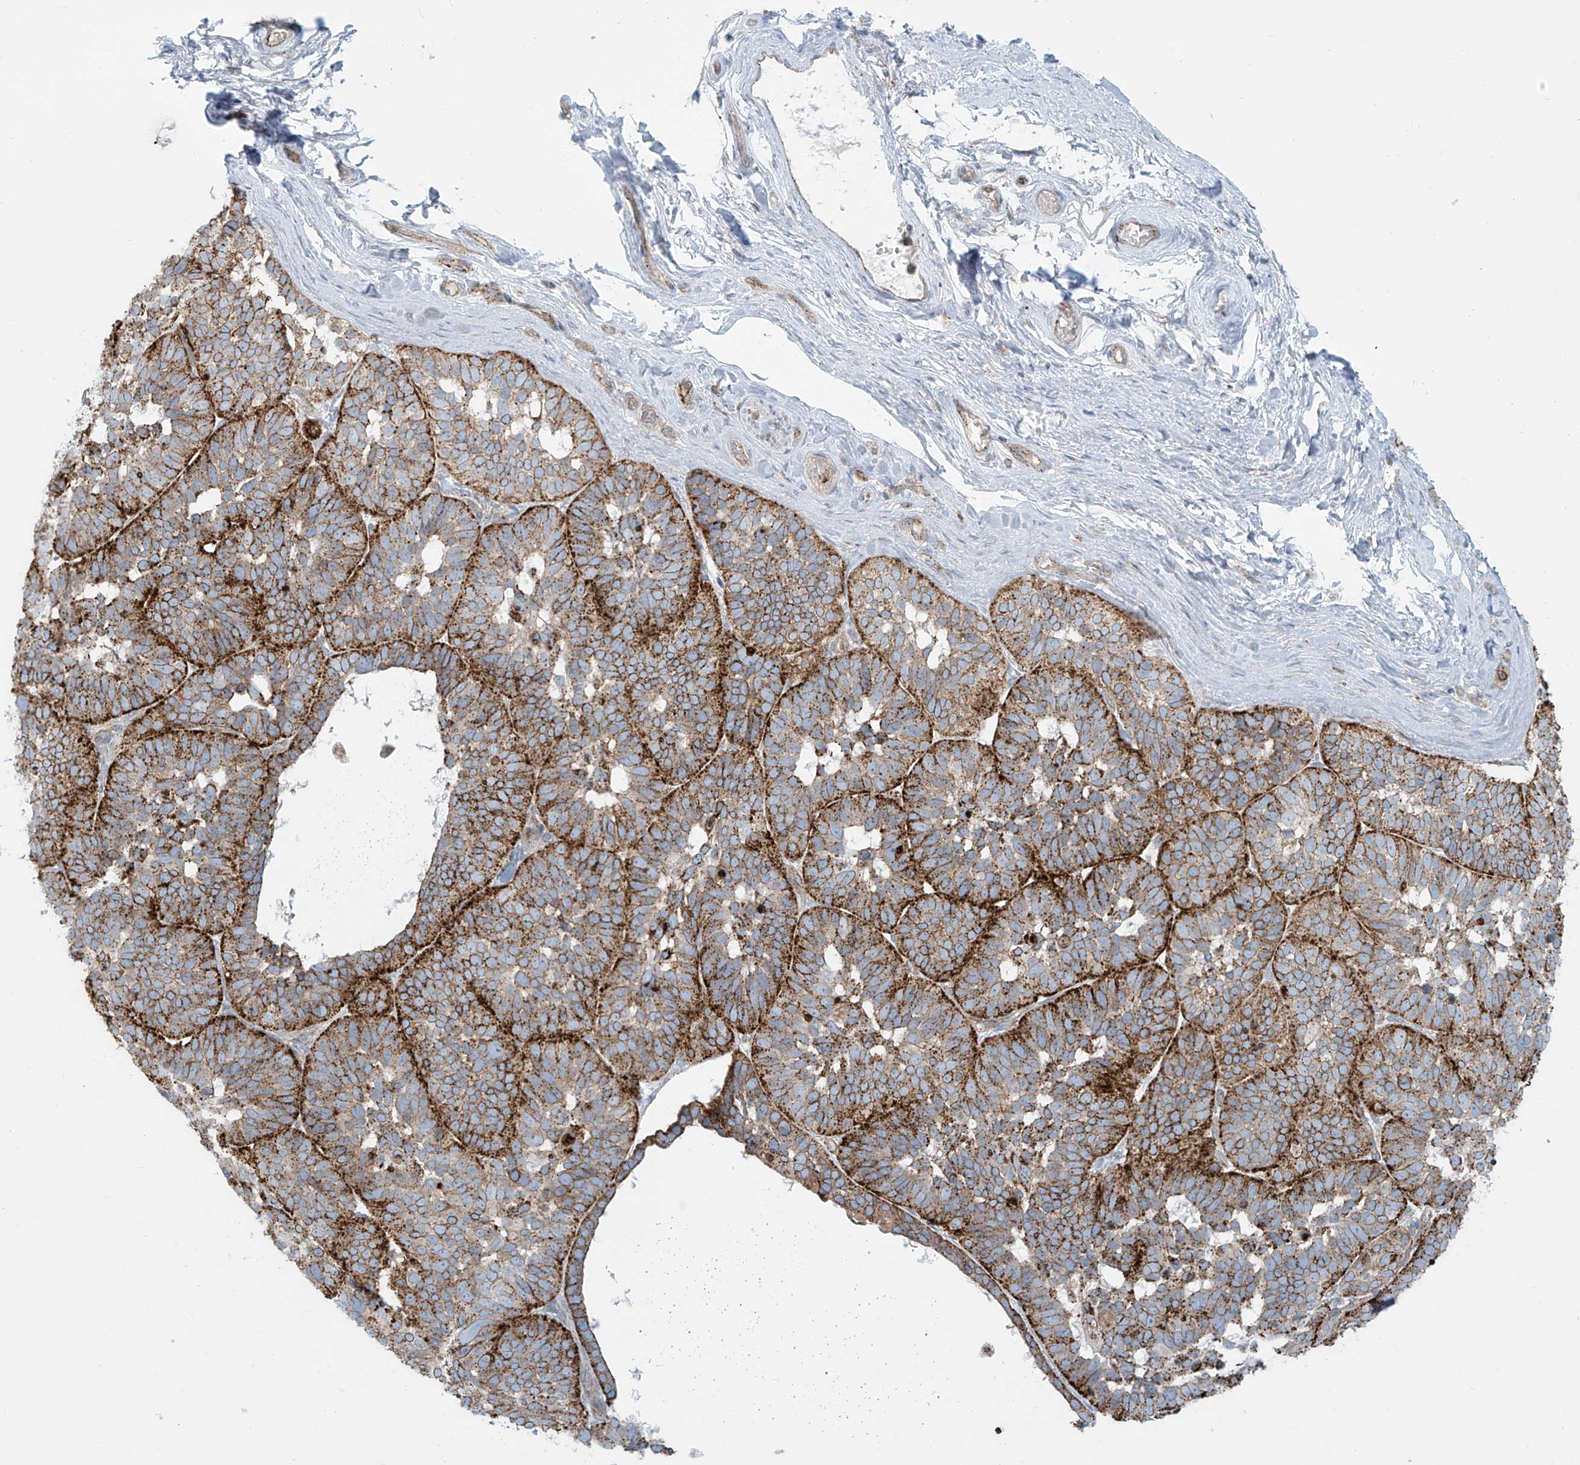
{"staining": {"intensity": "strong", "quantity": "<25%", "location": "cytoplasmic/membranous"}, "tissue": "skin cancer", "cell_type": "Tumor cells", "image_type": "cancer", "snomed": [{"axis": "morphology", "description": "Basal cell carcinoma"}, {"axis": "topography", "description": "Skin"}], "caption": "Skin basal cell carcinoma tissue displays strong cytoplasmic/membranous staining in about <25% of tumor cells, visualized by immunohistochemistry.", "gene": "LZTS3", "patient": {"sex": "male", "age": 62}}